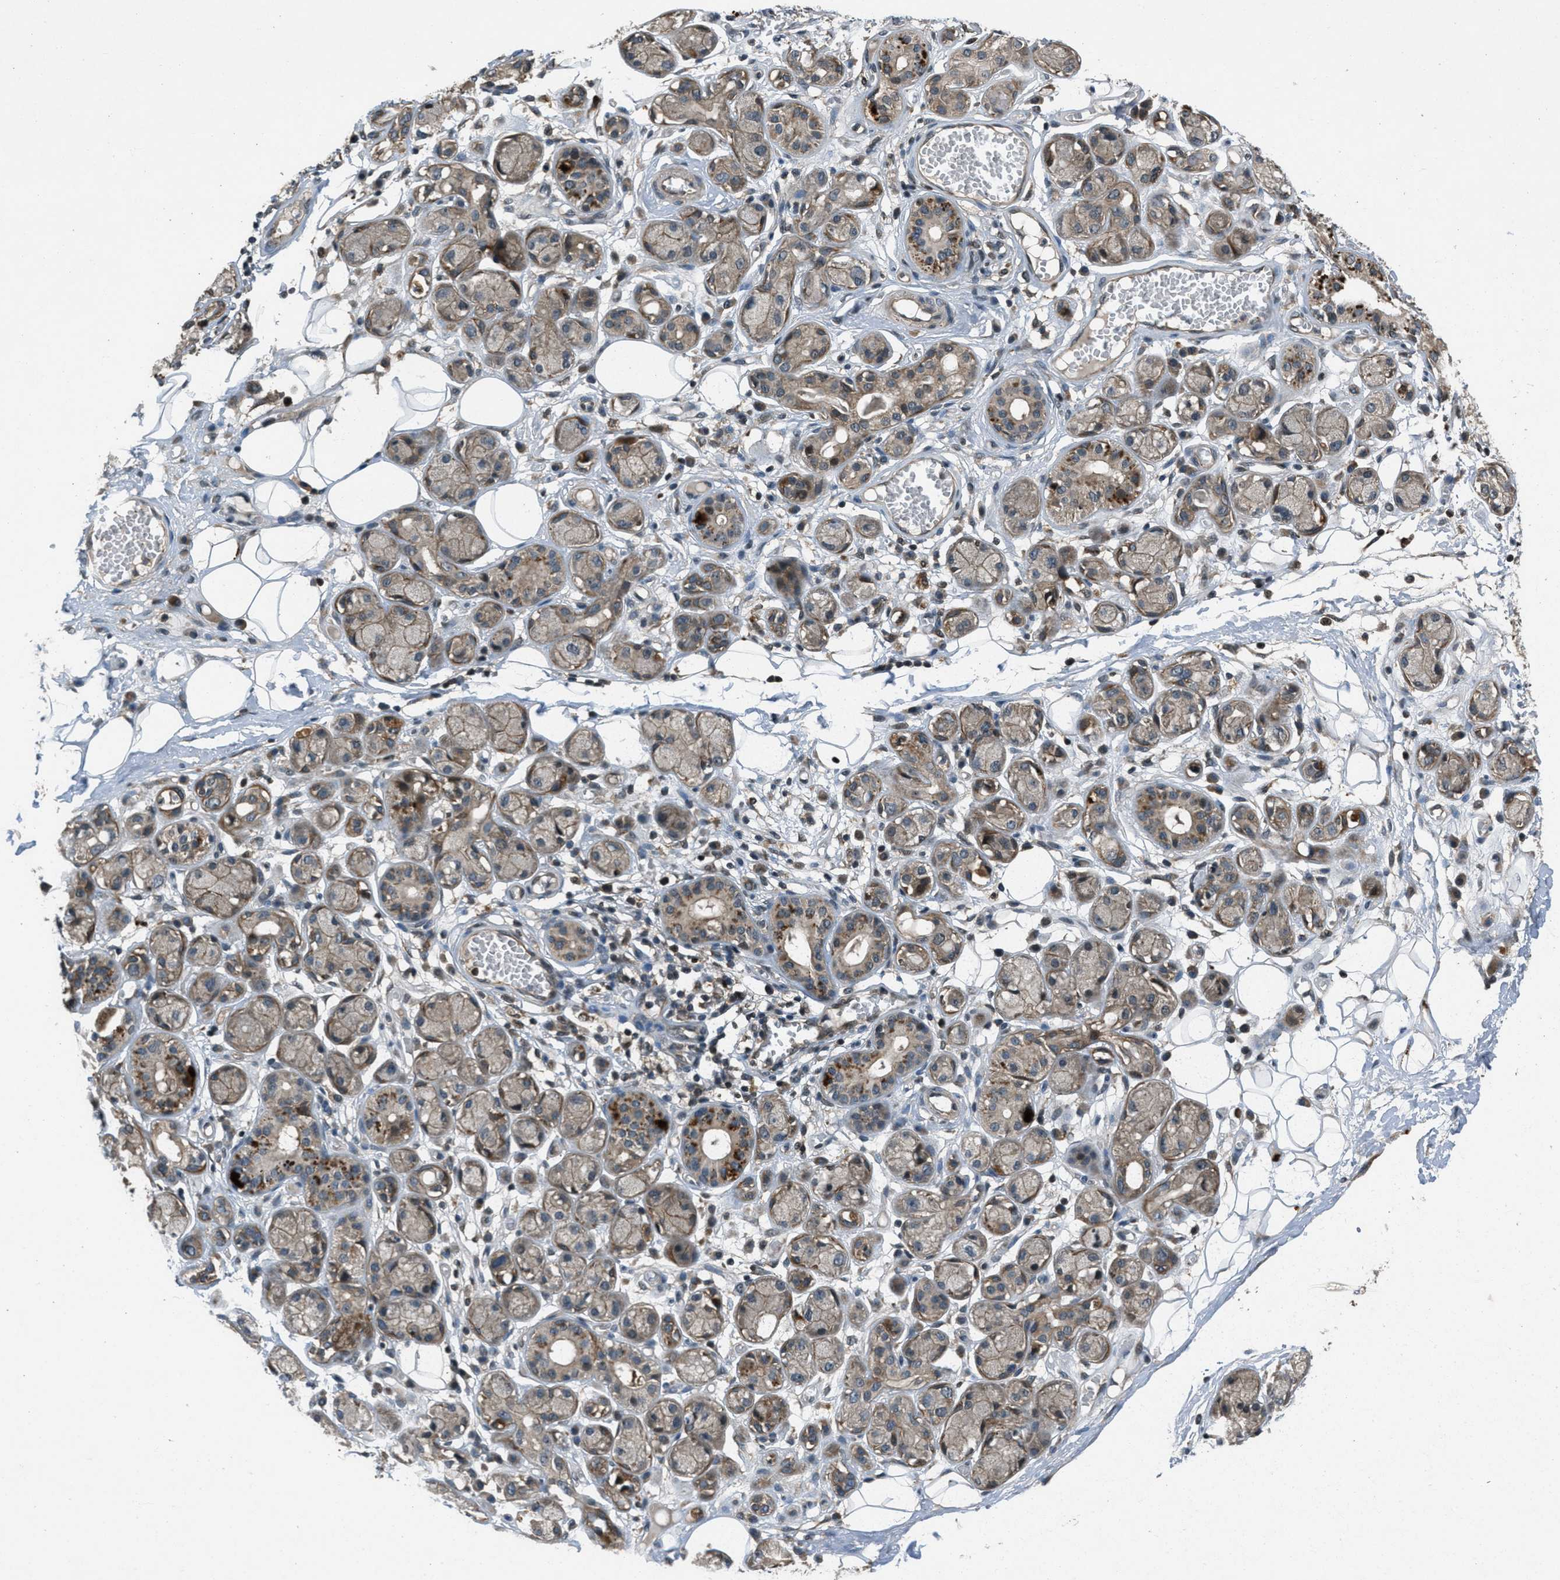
{"staining": {"intensity": "negative", "quantity": "none", "location": "none"}, "tissue": "adipose tissue", "cell_type": "Adipocytes", "image_type": "normal", "snomed": [{"axis": "morphology", "description": "Normal tissue, NOS"}, {"axis": "morphology", "description": "Inflammation, NOS"}, {"axis": "topography", "description": "Salivary gland"}, {"axis": "topography", "description": "Peripheral nerve tissue"}], "caption": "High magnification brightfield microscopy of benign adipose tissue stained with DAB (brown) and counterstained with hematoxylin (blue): adipocytes show no significant expression. (Brightfield microscopy of DAB (3,3'-diaminobenzidine) immunohistochemistry at high magnification).", "gene": "EPSTI1", "patient": {"sex": "female", "age": 75}}